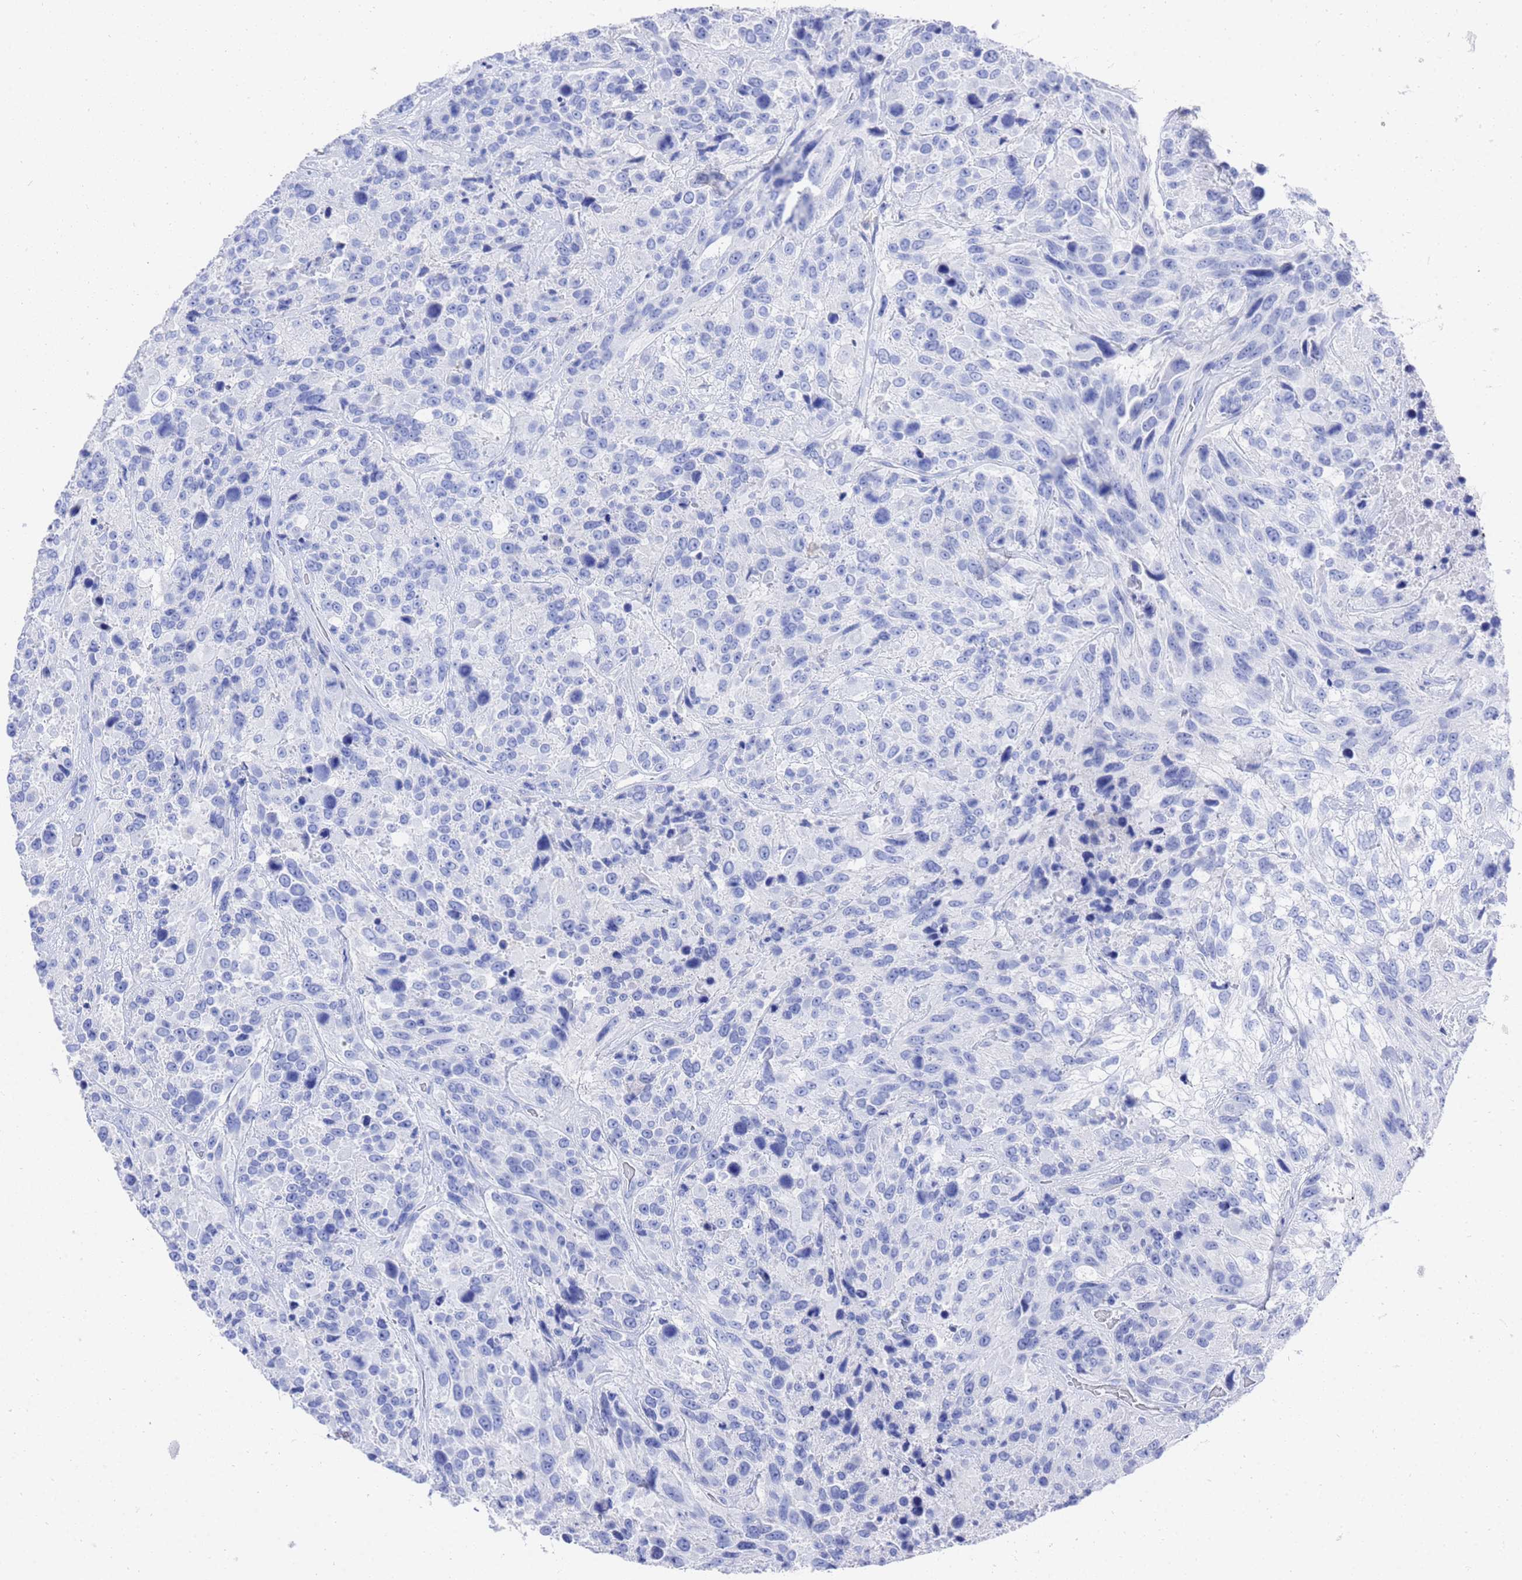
{"staining": {"intensity": "negative", "quantity": "none", "location": "none"}, "tissue": "urothelial cancer", "cell_type": "Tumor cells", "image_type": "cancer", "snomed": [{"axis": "morphology", "description": "Urothelial carcinoma, High grade"}, {"axis": "topography", "description": "Urinary bladder"}], "caption": "A high-resolution micrograph shows IHC staining of urothelial carcinoma (high-grade), which exhibits no significant positivity in tumor cells.", "gene": "GGT1", "patient": {"sex": "female", "age": 70}}